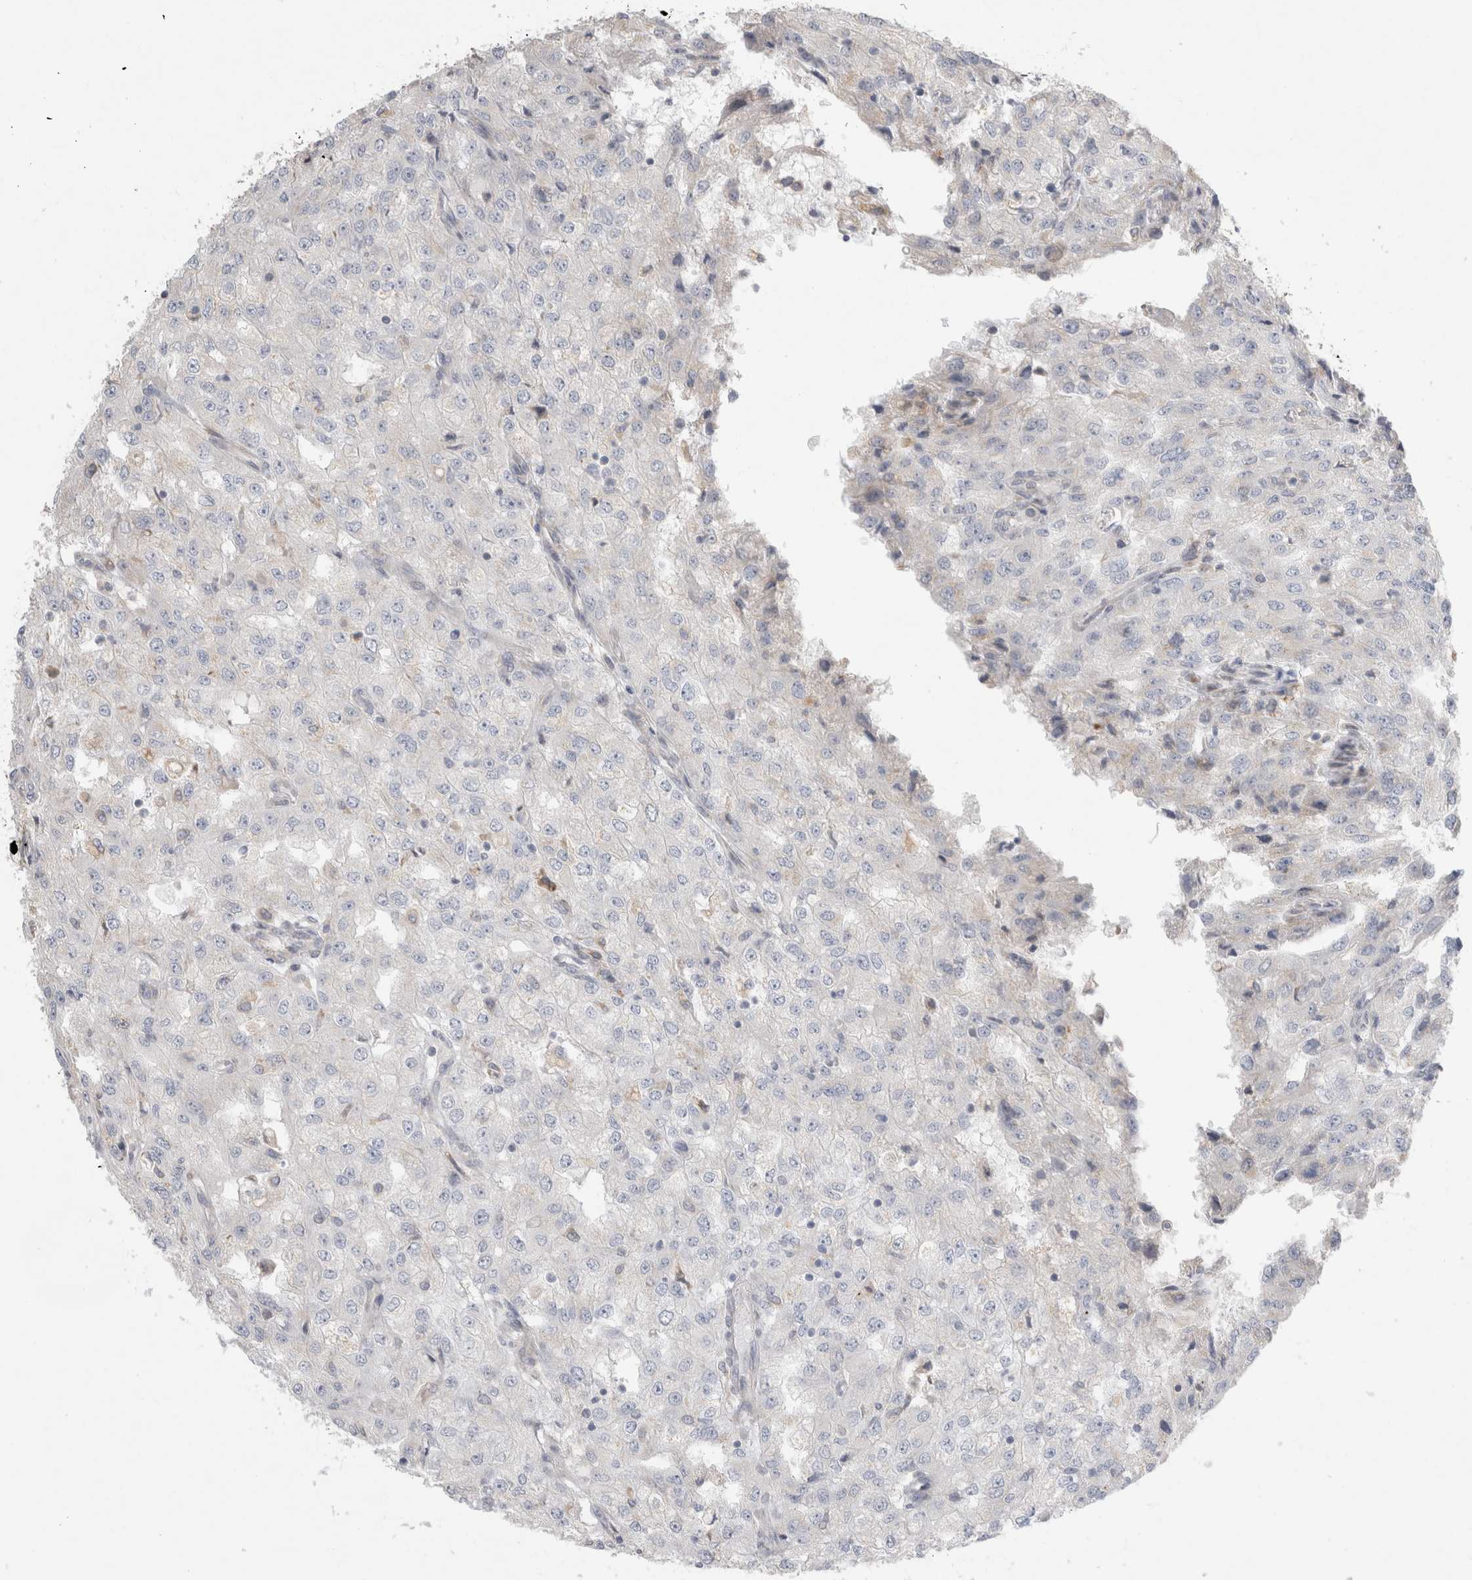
{"staining": {"intensity": "negative", "quantity": "none", "location": "none"}, "tissue": "renal cancer", "cell_type": "Tumor cells", "image_type": "cancer", "snomed": [{"axis": "morphology", "description": "Adenocarcinoma, NOS"}, {"axis": "topography", "description": "Kidney"}], "caption": "This is an immunohistochemistry (IHC) micrograph of human adenocarcinoma (renal). There is no positivity in tumor cells.", "gene": "TRMT9B", "patient": {"sex": "female", "age": 54}}